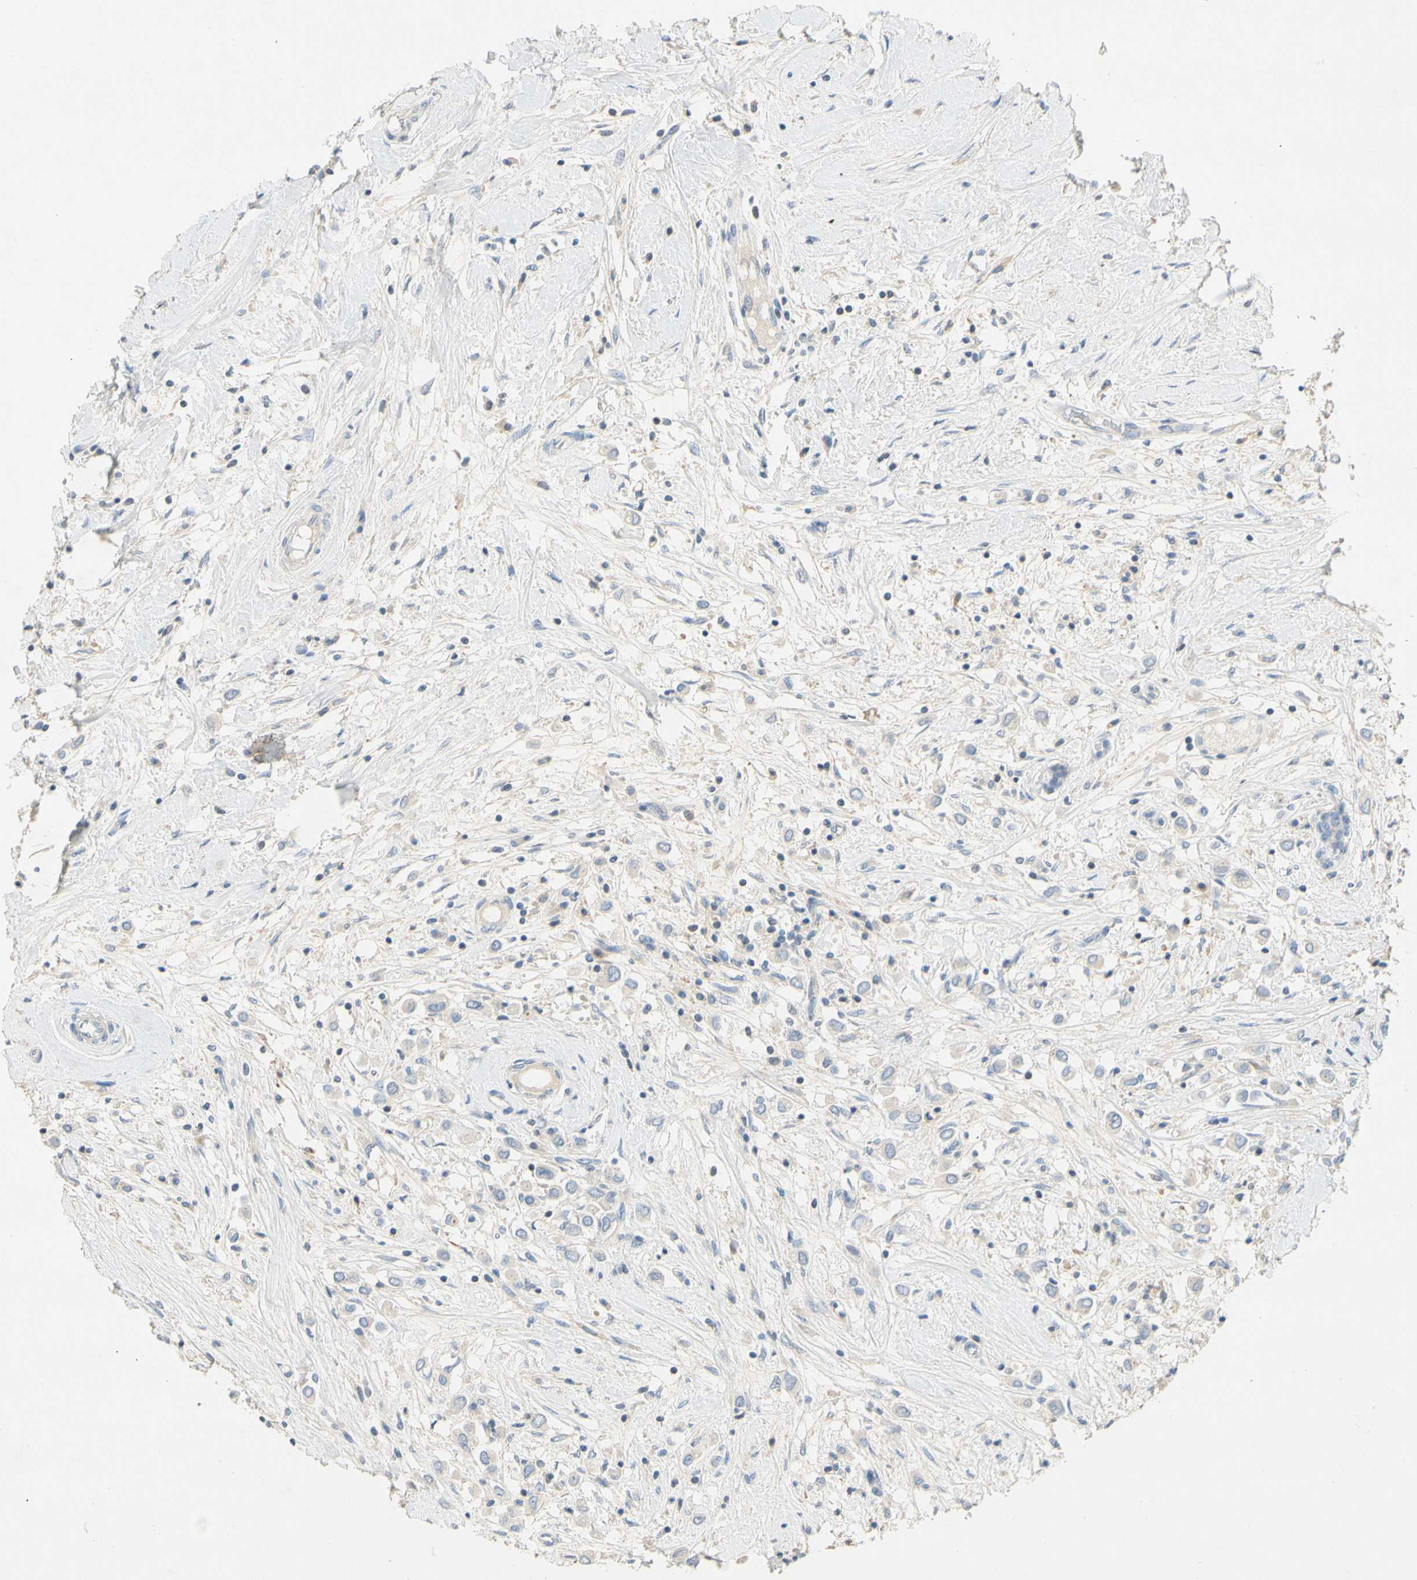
{"staining": {"intensity": "negative", "quantity": "none", "location": "none"}, "tissue": "breast cancer", "cell_type": "Tumor cells", "image_type": "cancer", "snomed": [{"axis": "morphology", "description": "Duct carcinoma"}, {"axis": "topography", "description": "Breast"}], "caption": "IHC image of neoplastic tissue: human breast cancer (intraductal carcinoma) stained with DAB (3,3'-diaminobenzidine) displays no significant protein positivity in tumor cells.", "gene": "CCM2L", "patient": {"sex": "female", "age": 61}}